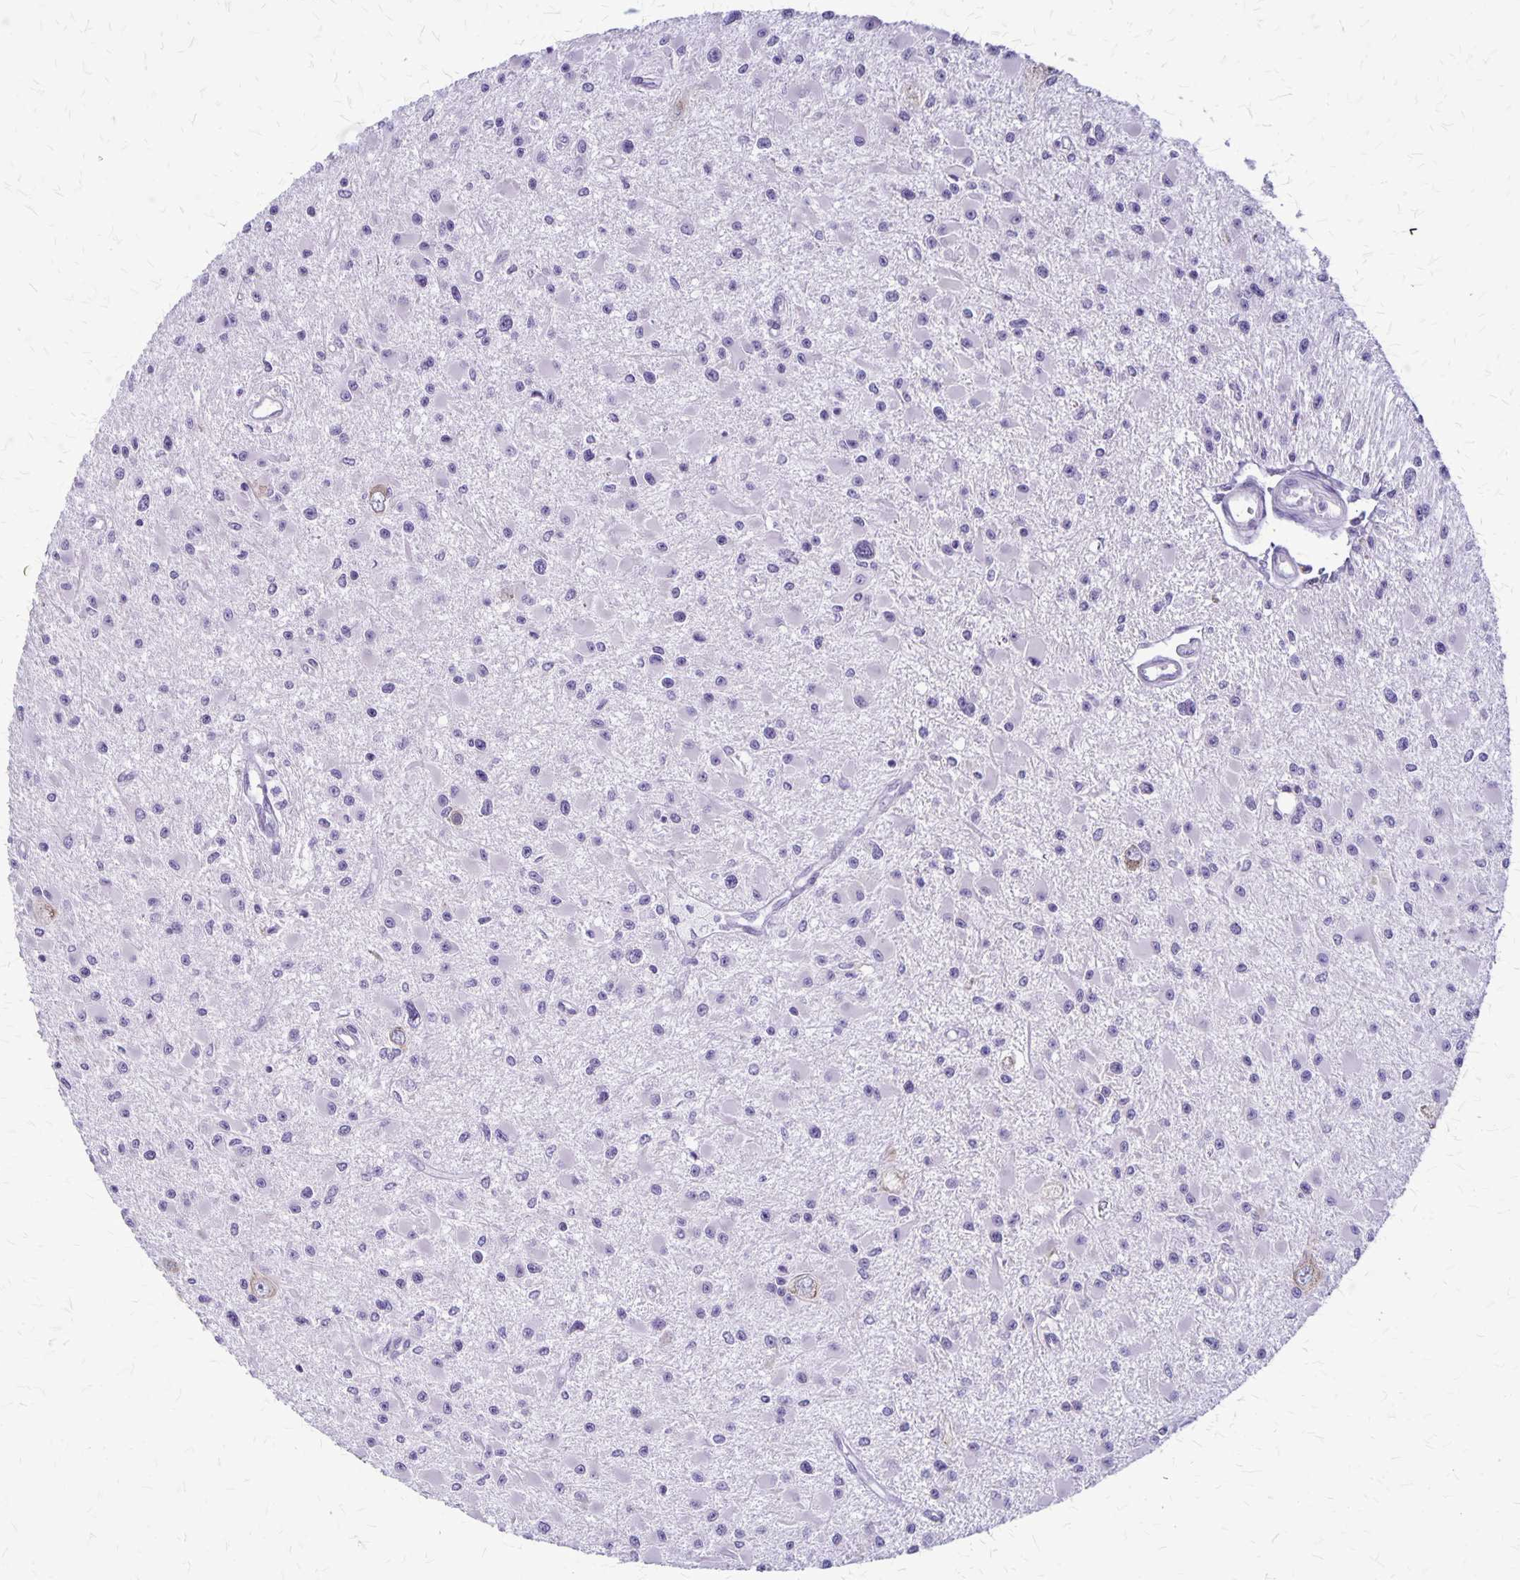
{"staining": {"intensity": "negative", "quantity": "none", "location": "none"}, "tissue": "glioma", "cell_type": "Tumor cells", "image_type": "cancer", "snomed": [{"axis": "morphology", "description": "Glioma, malignant, High grade"}, {"axis": "topography", "description": "Brain"}], "caption": "Immunohistochemical staining of human glioma reveals no significant staining in tumor cells.", "gene": "PLXNB3", "patient": {"sex": "male", "age": 54}}